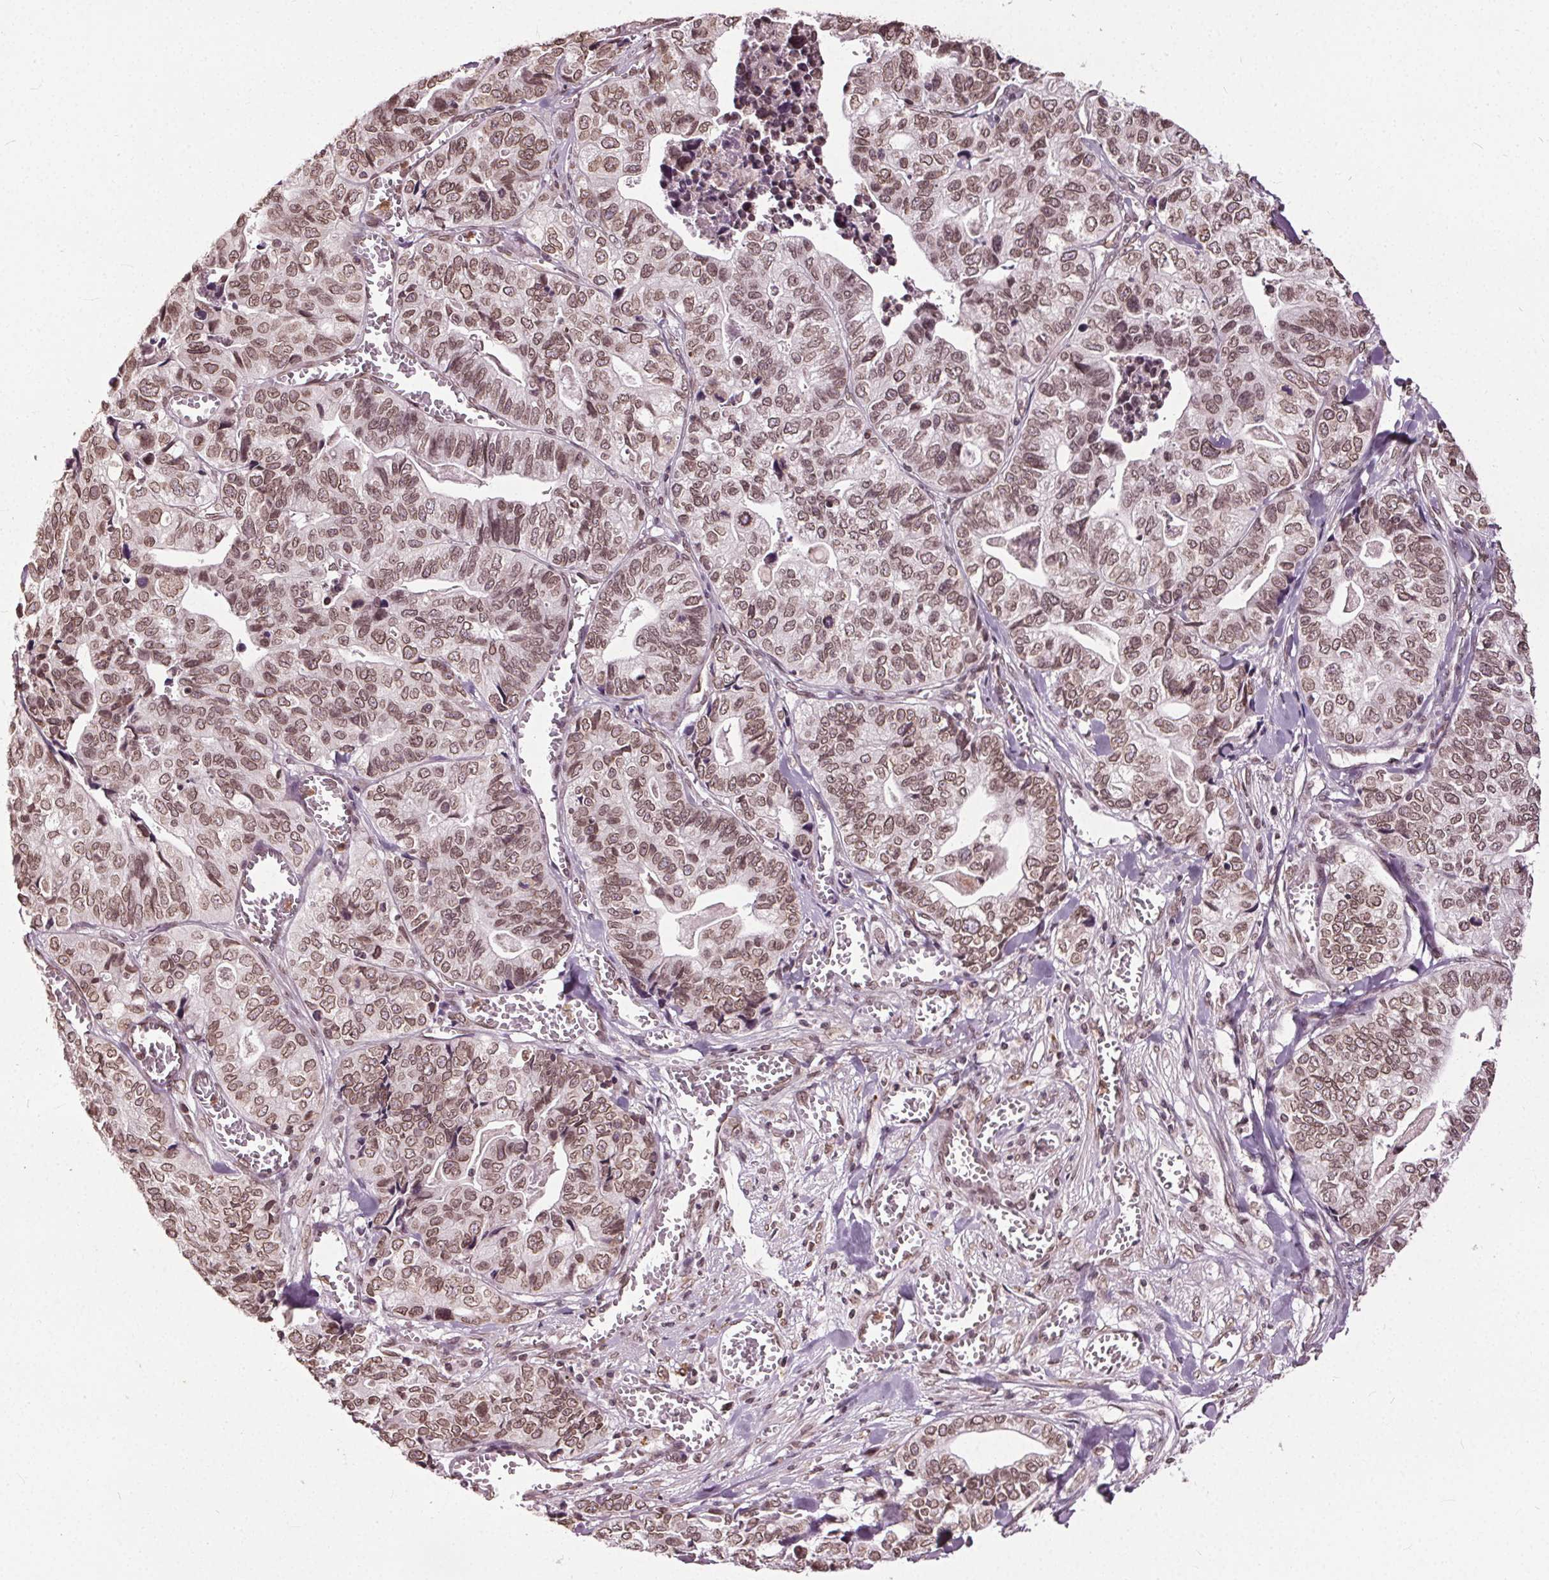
{"staining": {"intensity": "moderate", "quantity": ">75%", "location": "cytoplasmic/membranous,nuclear"}, "tissue": "stomach cancer", "cell_type": "Tumor cells", "image_type": "cancer", "snomed": [{"axis": "morphology", "description": "Adenocarcinoma, NOS"}, {"axis": "topography", "description": "Stomach, upper"}], "caption": "DAB immunohistochemical staining of adenocarcinoma (stomach) demonstrates moderate cytoplasmic/membranous and nuclear protein positivity in approximately >75% of tumor cells.", "gene": "TTC39C", "patient": {"sex": "female", "age": 67}}